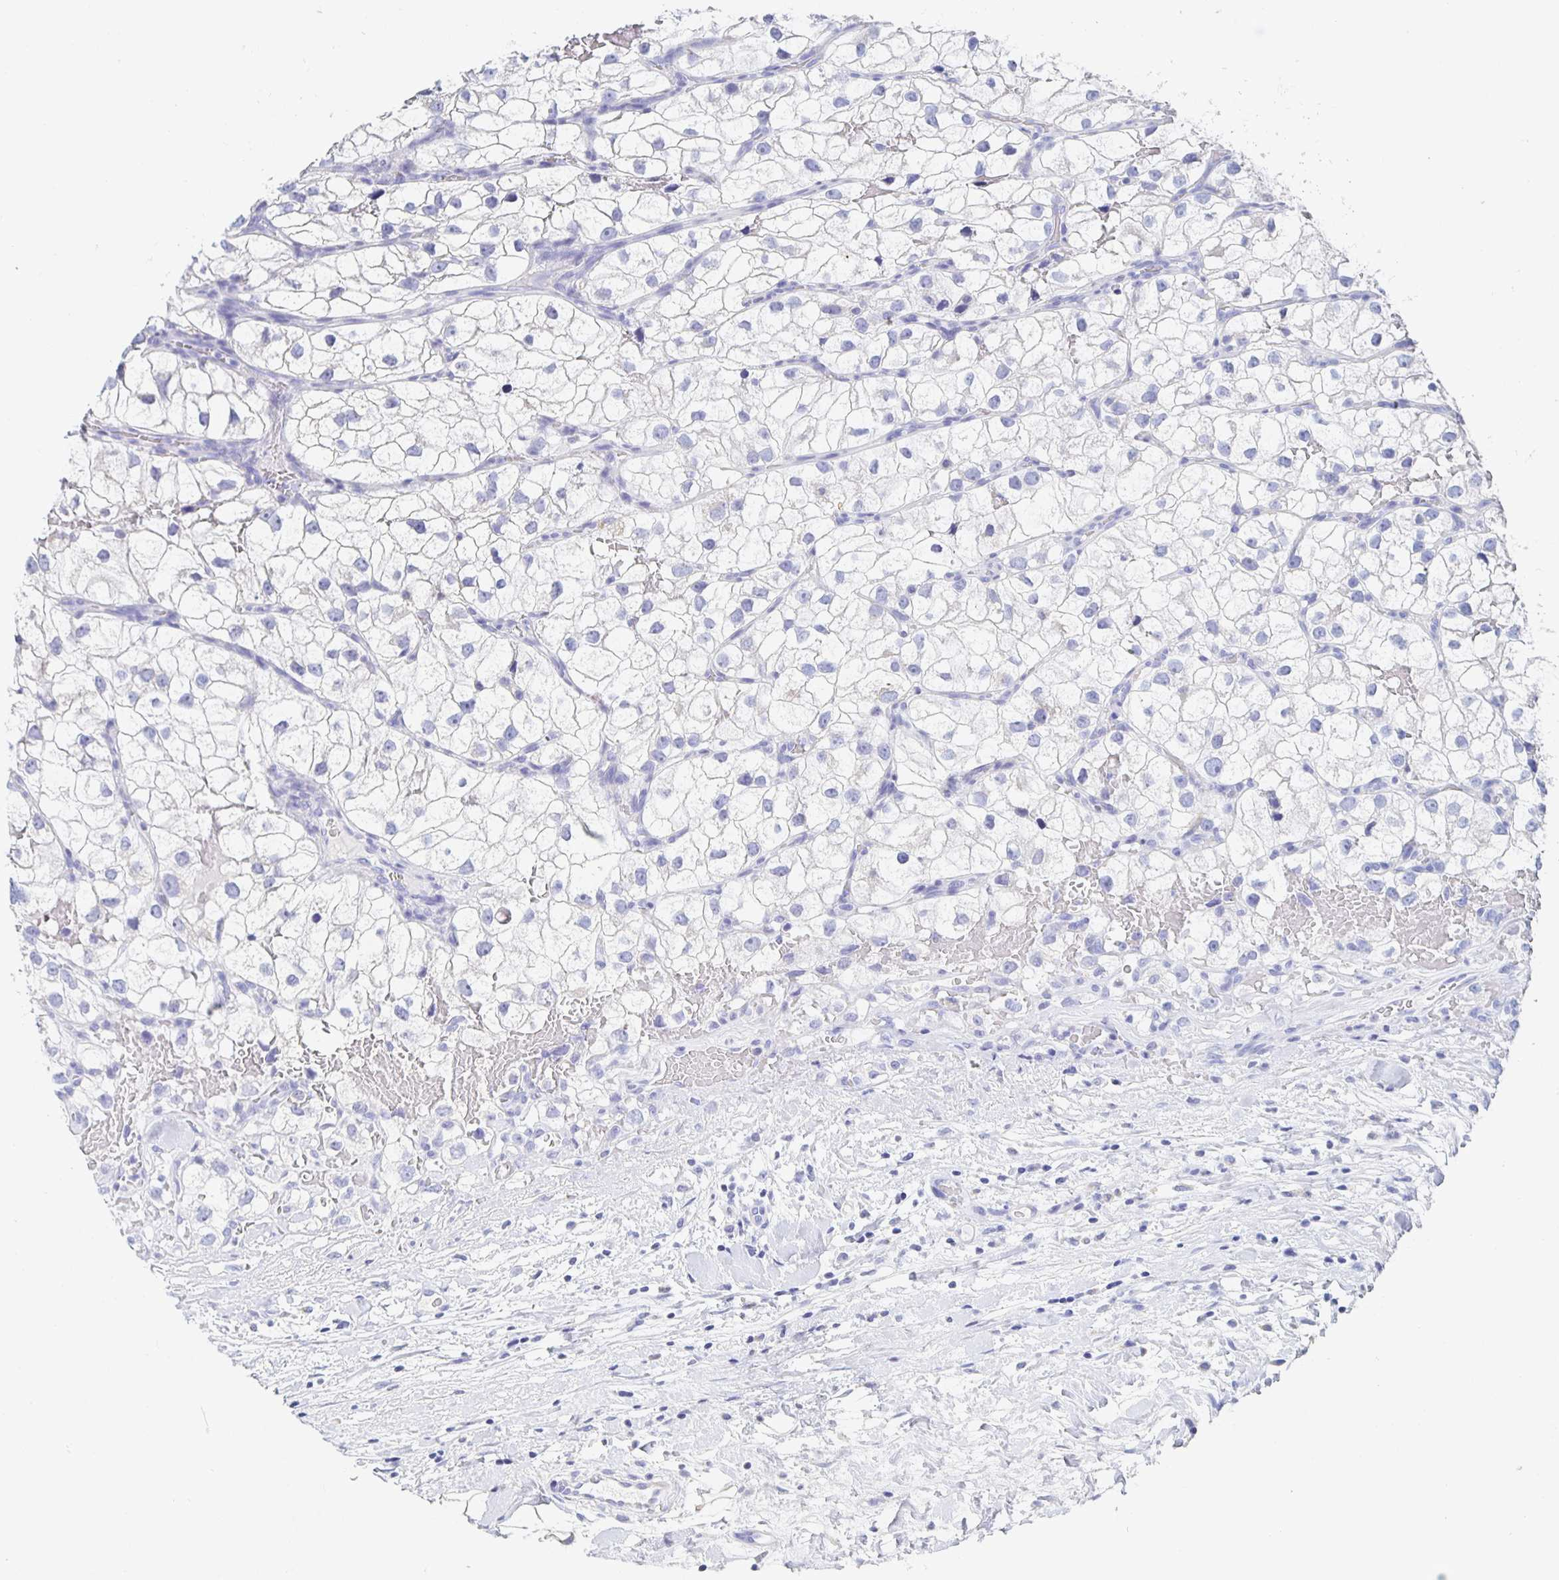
{"staining": {"intensity": "negative", "quantity": "none", "location": "none"}, "tissue": "renal cancer", "cell_type": "Tumor cells", "image_type": "cancer", "snomed": [{"axis": "morphology", "description": "Adenocarcinoma, NOS"}, {"axis": "topography", "description": "Kidney"}], "caption": "Immunohistochemistry image of neoplastic tissue: human adenocarcinoma (renal) stained with DAB displays no significant protein staining in tumor cells. (Brightfield microscopy of DAB immunohistochemistry (IHC) at high magnification).", "gene": "DMBT1", "patient": {"sex": "male", "age": 59}}